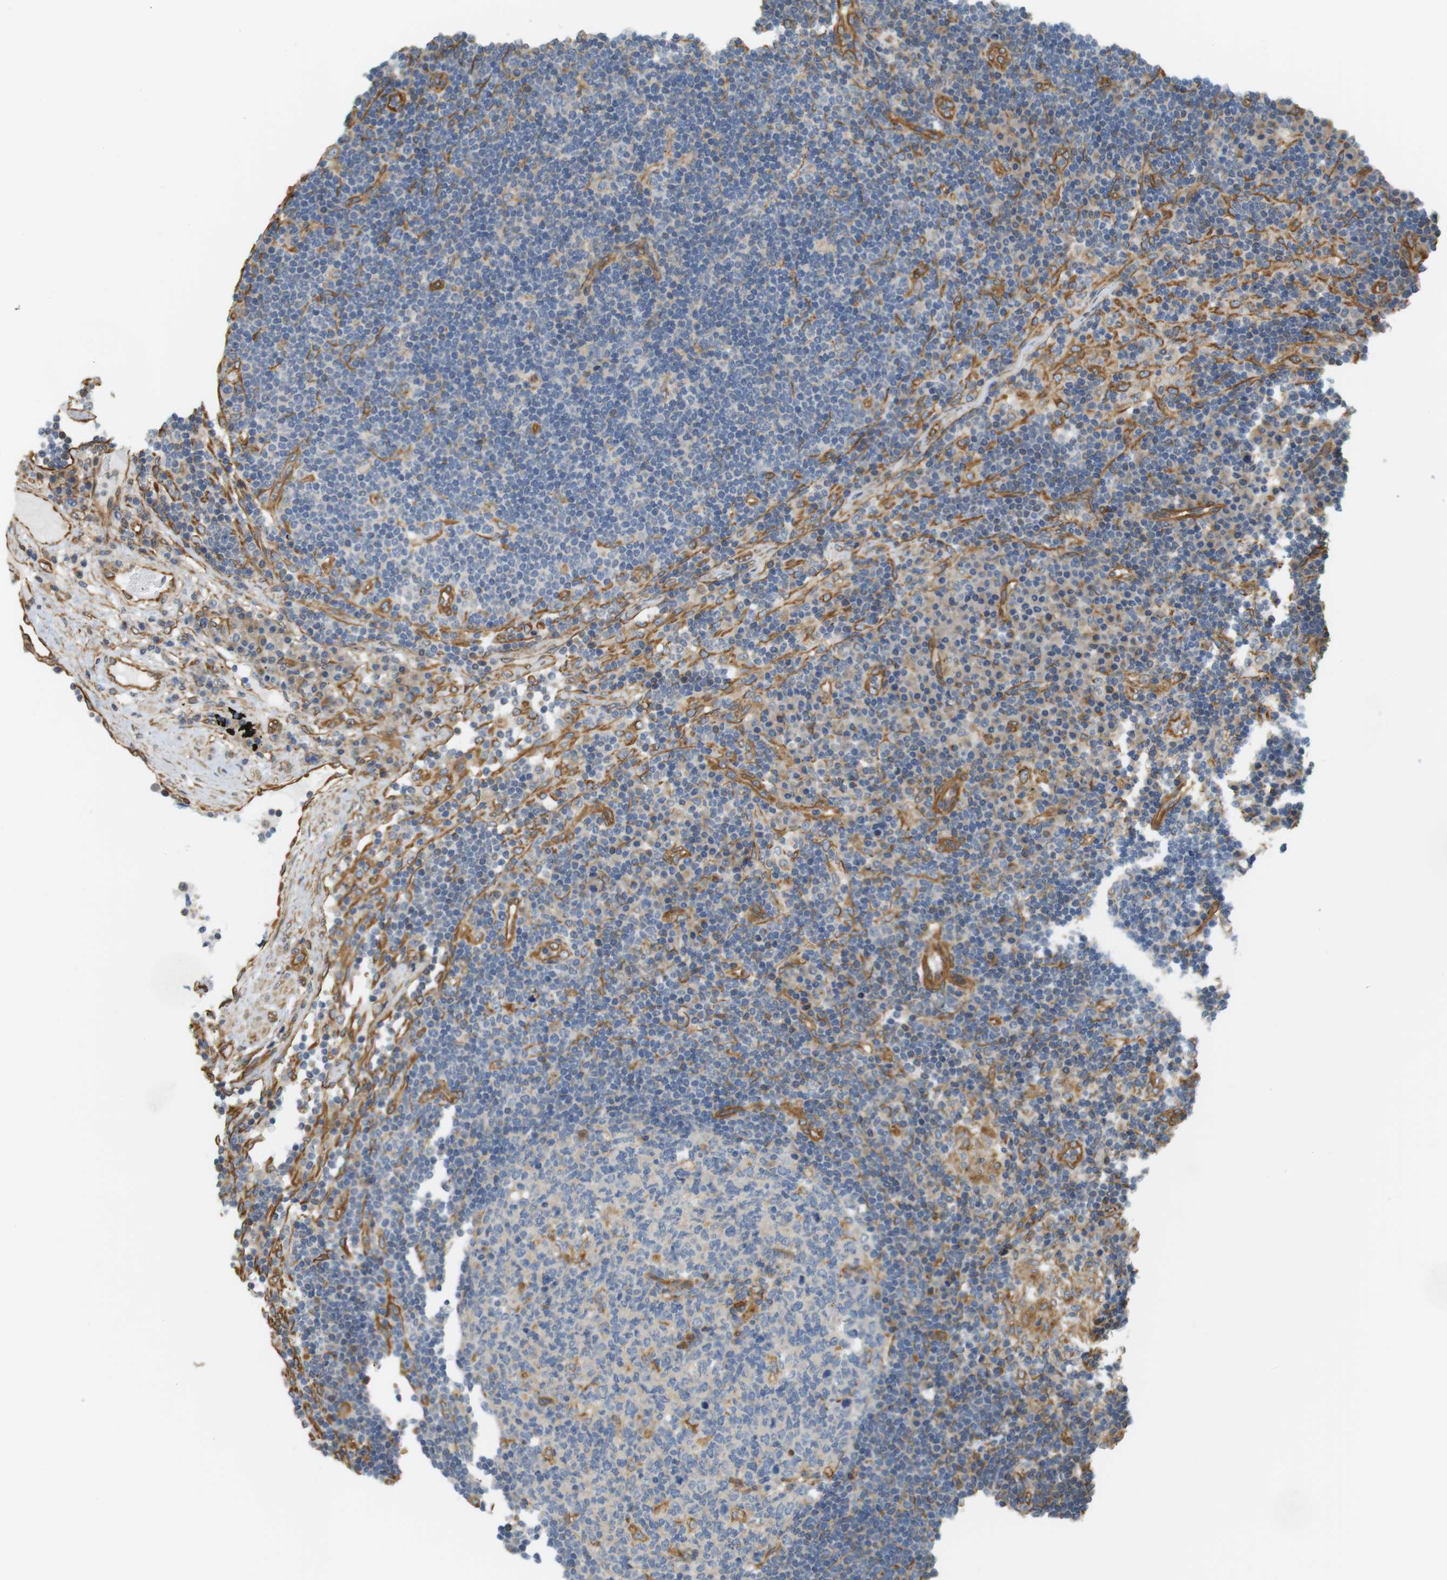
{"staining": {"intensity": "moderate", "quantity": "<25%", "location": "cytoplasmic/membranous"}, "tissue": "lymph node", "cell_type": "Germinal center cells", "image_type": "normal", "snomed": [{"axis": "morphology", "description": "Normal tissue, NOS"}, {"axis": "morphology", "description": "Squamous cell carcinoma, metastatic, NOS"}, {"axis": "topography", "description": "Lymph node"}], "caption": "Immunohistochemical staining of unremarkable lymph node shows moderate cytoplasmic/membranous protein staining in about <25% of germinal center cells.", "gene": "CYTH3", "patient": {"sex": "female", "age": 53}}